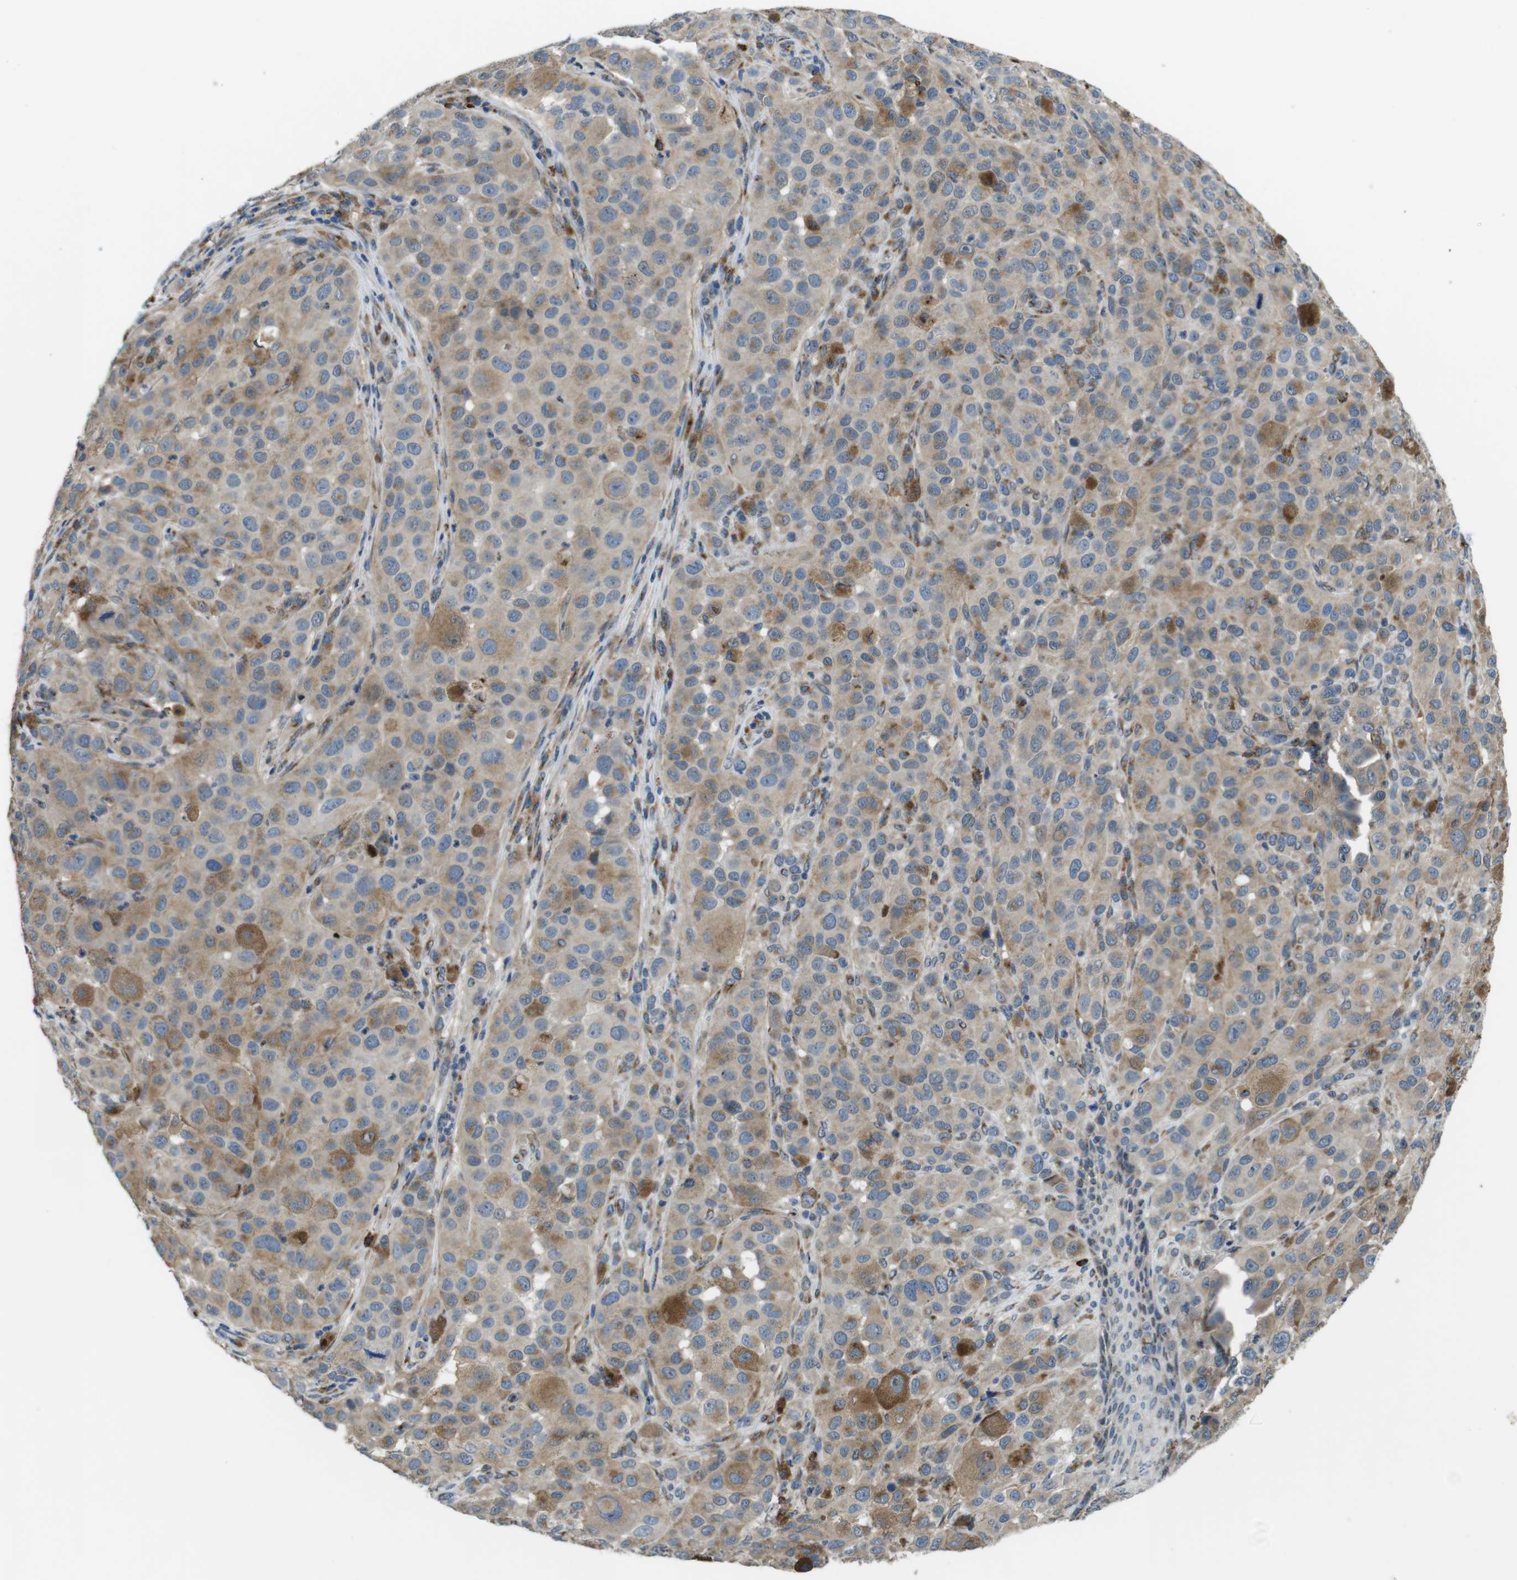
{"staining": {"intensity": "weak", "quantity": ">75%", "location": "cytoplasmic/membranous"}, "tissue": "melanoma", "cell_type": "Tumor cells", "image_type": "cancer", "snomed": [{"axis": "morphology", "description": "Malignant melanoma, NOS"}, {"axis": "topography", "description": "Skin"}], "caption": "Protein staining of melanoma tissue exhibits weak cytoplasmic/membranous positivity in about >75% of tumor cells.", "gene": "RAB6A", "patient": {"sex": "male", "age": 96}}